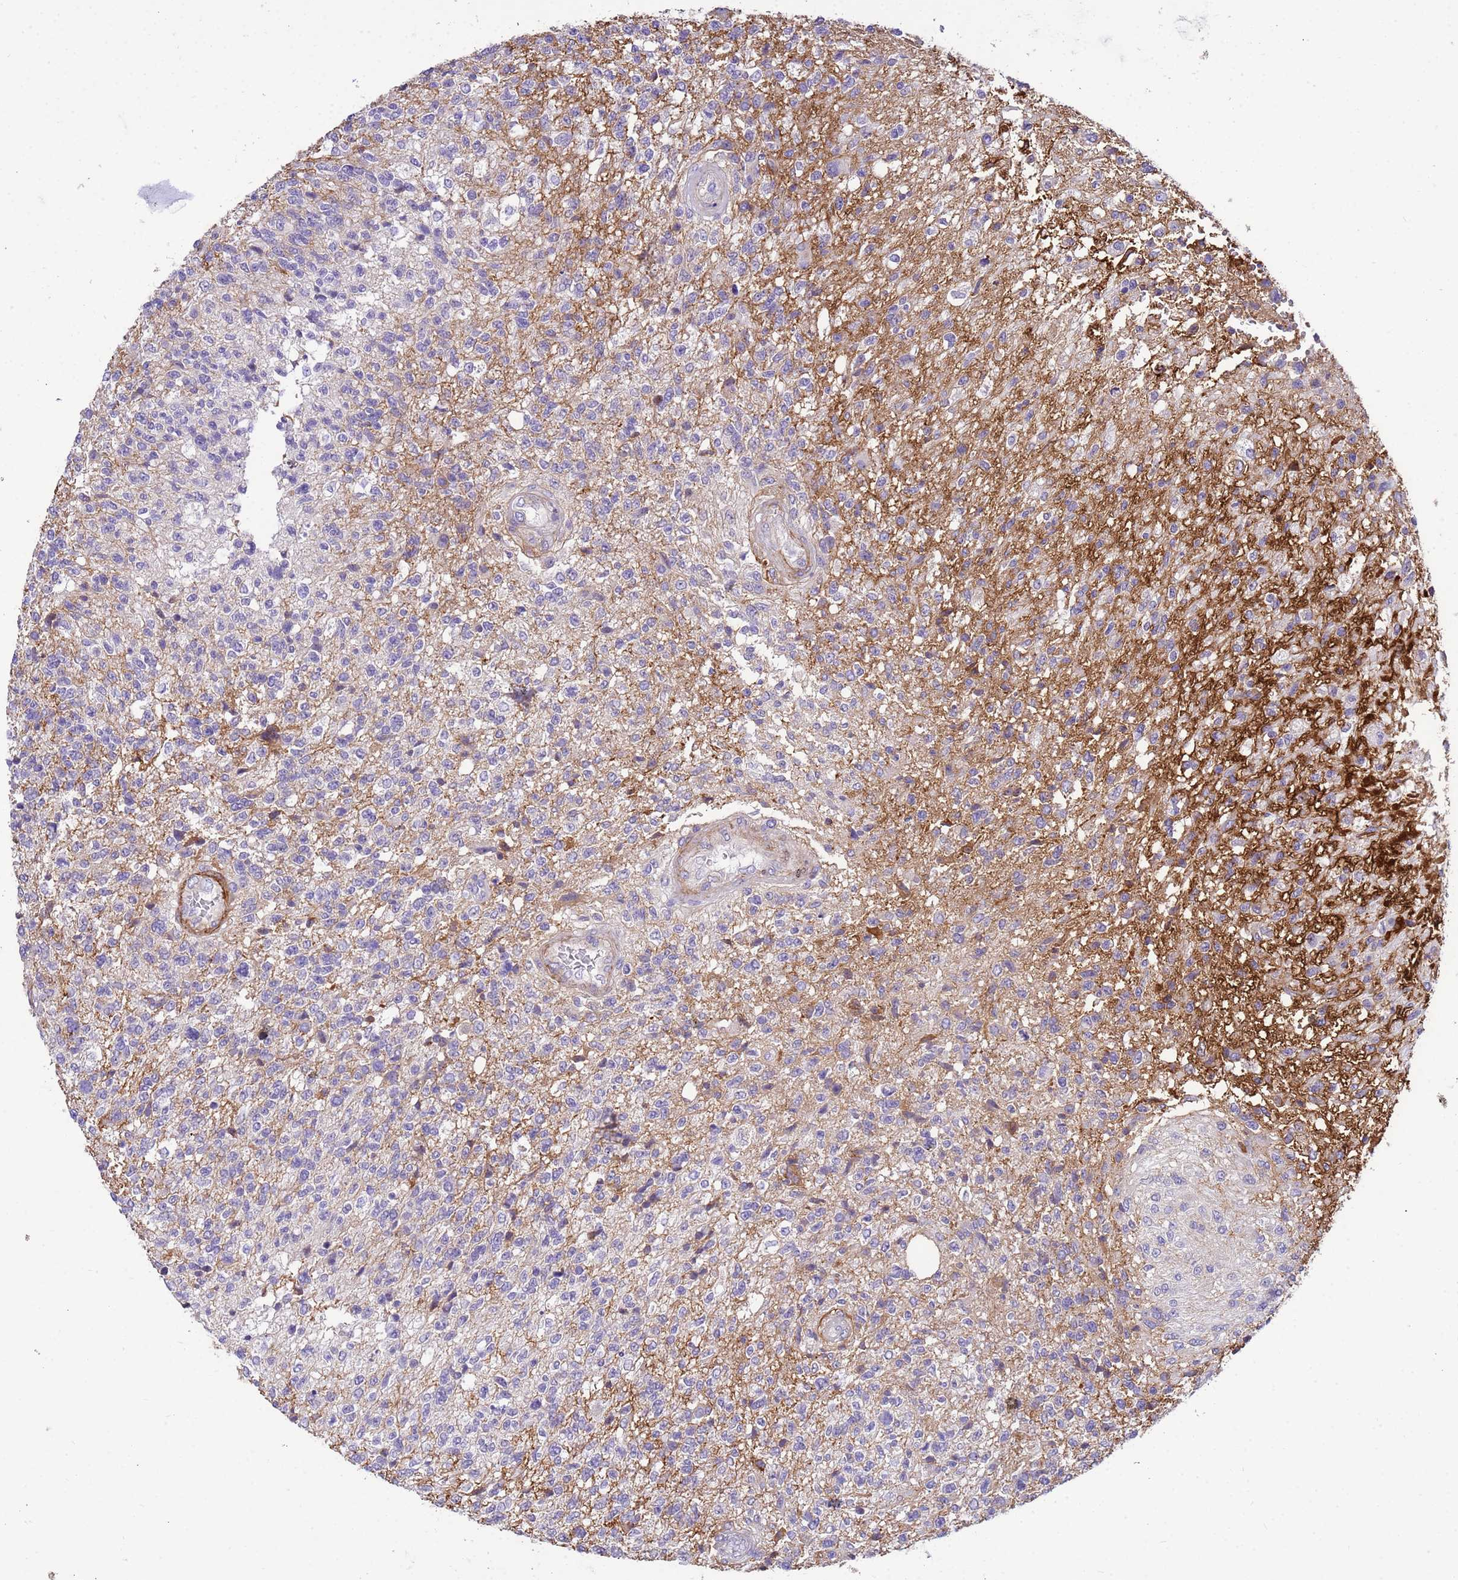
{"staining": {"intensity": "negative", "quantity": "none", "location": "none"}, "tissue": "glioma", "cell_type": "Tumor cells", "image_type": "cancer", "snomed": [{"axis": "morphology", "description": "Glioma, malignant, High grade"}, {"axis": "topography", "description": "Brain"}], "caption": "Immunohistochemical staining of glioma reveals no significant expression in tumor cells. Brightfield microscopy of IHC stained with DAB (brown) and hematoxylin (blue), captured at high magnification.", "gene": "P2RX7", "patient": {"sex": "male", "age": 56}}